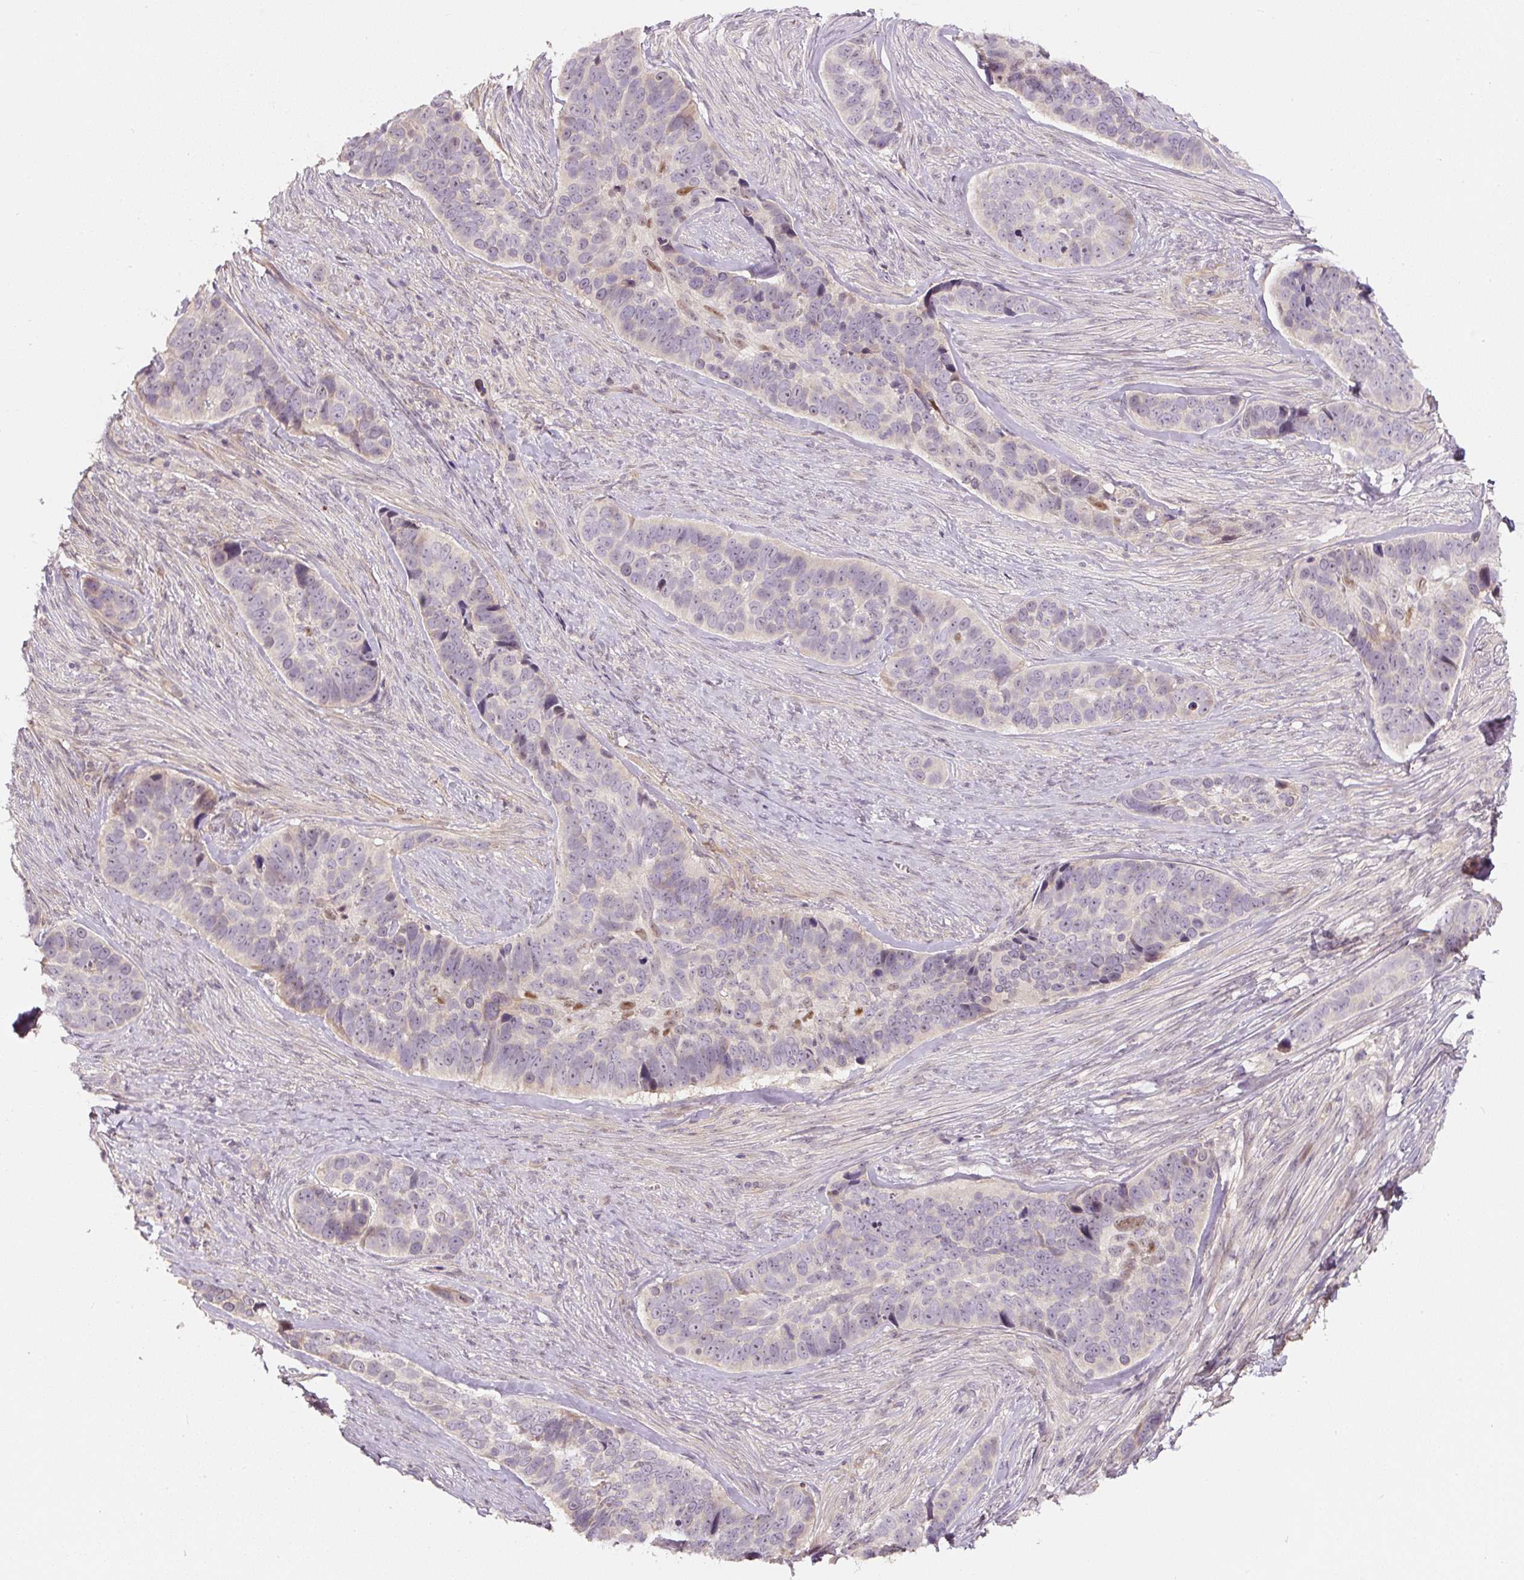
{"staining": {"intensity": "moderate", "quantity": "<25%", "location": "nuclear"}, "tissue": "skin cancer", "cell_type": "Tumor cells", "image_type": "cancer", "snomed": [{"axis": "morphology", "description": "Basal cell carcinoma"}, {"axis": "topography", "description": "Skin"}], "caption": "DAB immunohistochemical staining of human skin basal cell carcinoma demonstrates moderate nuclear protein positivity in about <25% of tumor cells.", "gene": "PWWP3B", "patient": {"sex": "female", "age": 82}}